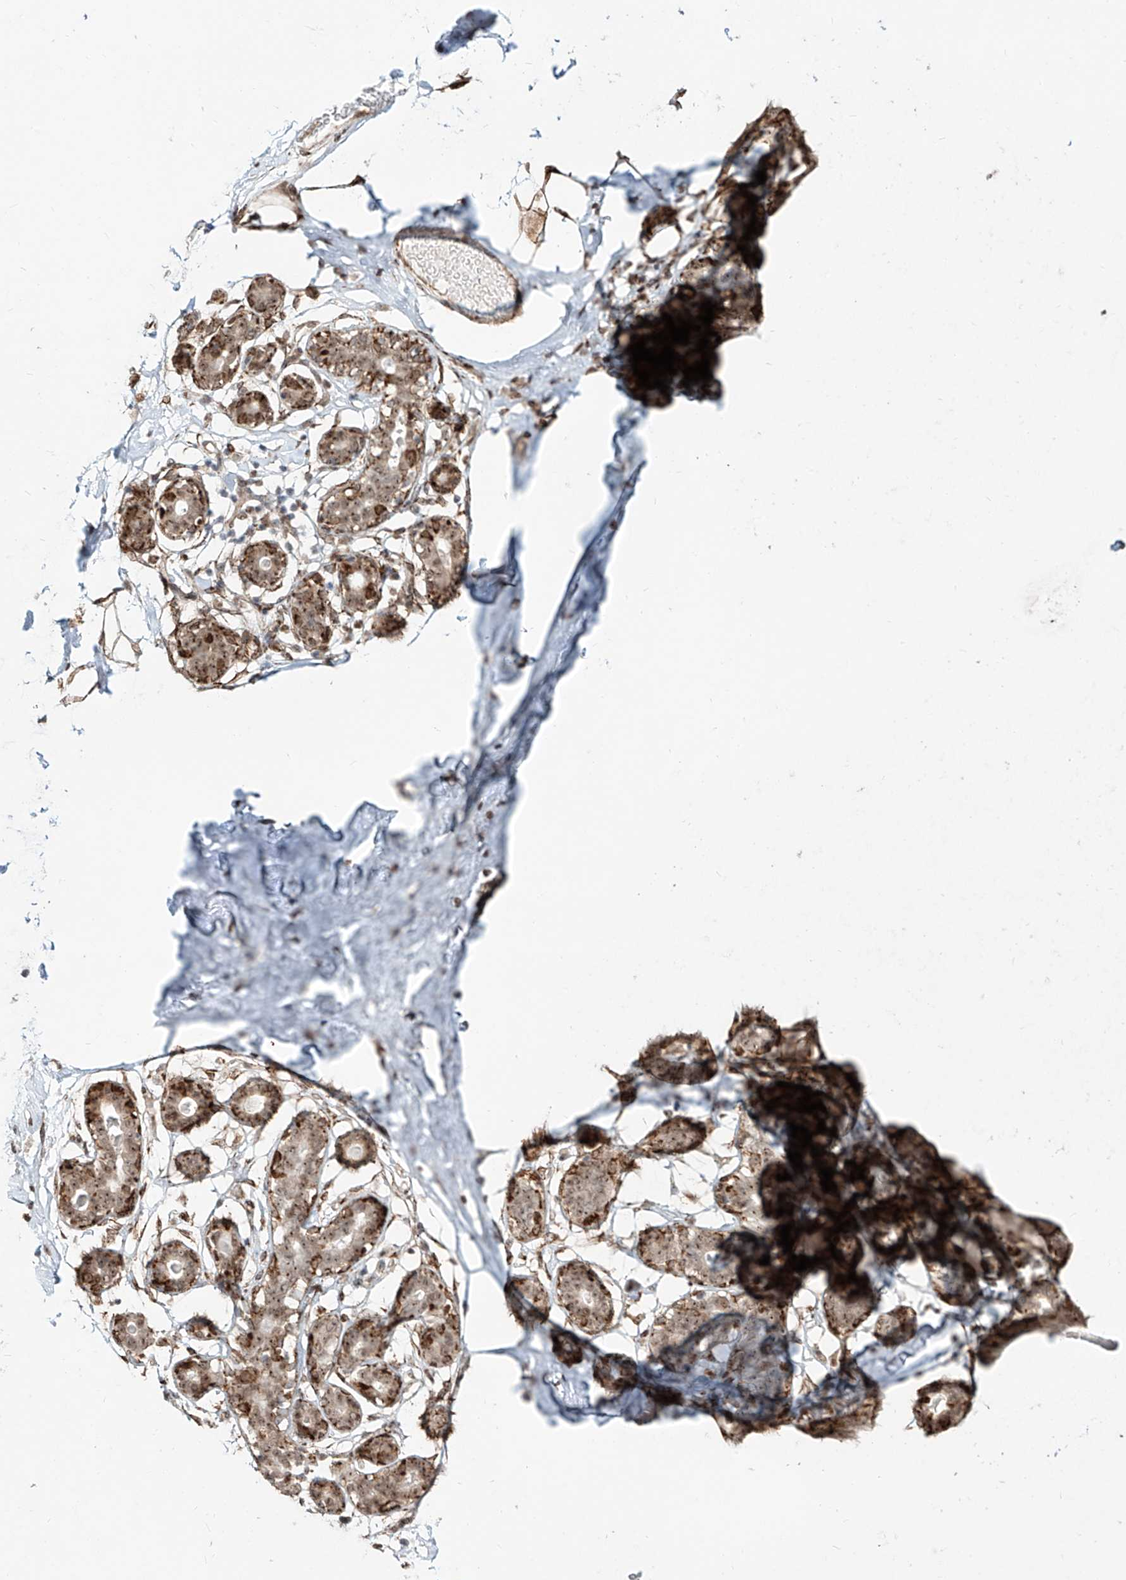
{"staining": {"intensity": "moderate", "quantity": ">75%", "location": "cytoplasmic/membranous,nuclear"}, "tissue": "breast", "cell_type": "Adipocytes", "image_type": "normal", "snomed": [{"axis": "morphology", "description": "Normal tissue, NOS"}, {"axis": "topography", "description": "Breast"}], "caption": "Immunohistochemistry (IHC) of unremarkable breast shows medium levels of moderate cytoplasmic/membranous,nuclear staining in approximately >75% of adipocytes.", "gene": "ZNF710", "patient": {"sex": "female", "age": 23}}